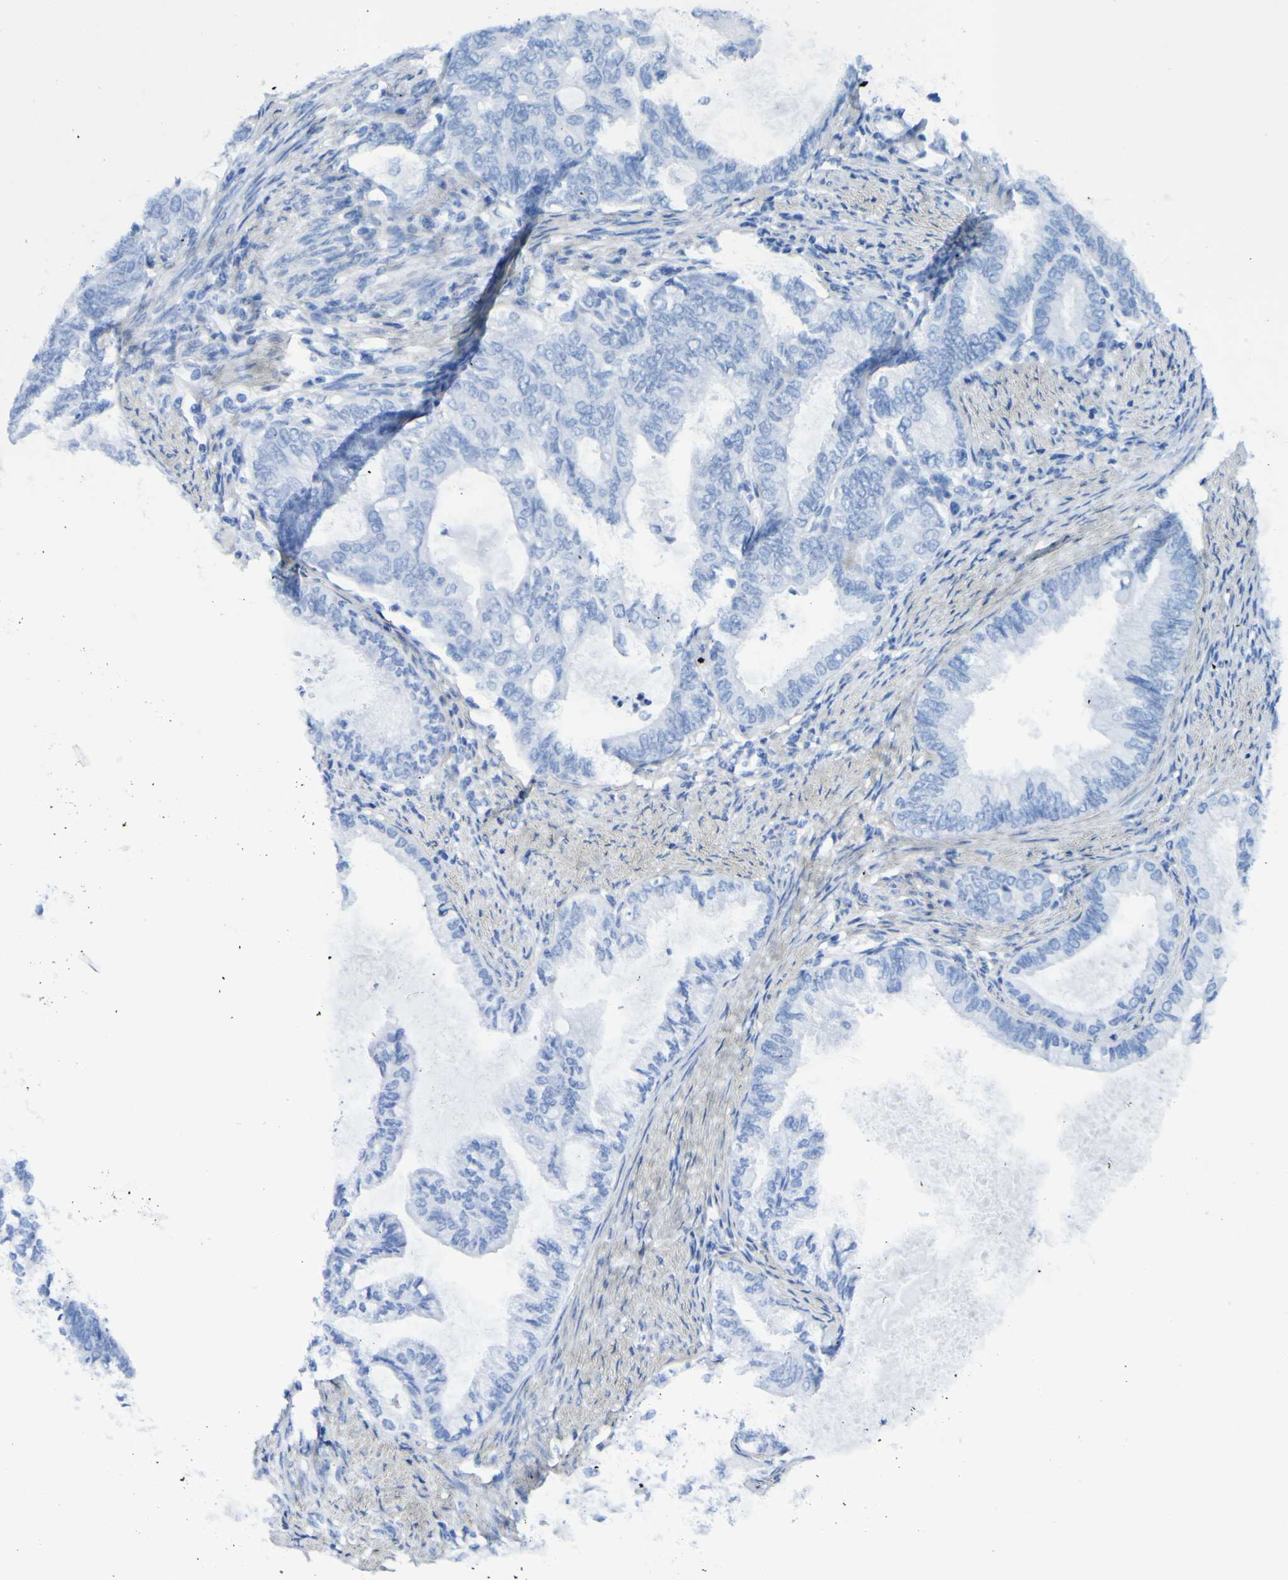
{"staining": {"intensity": "negative", "quantity": "none", "location": "none"}, "tissue": "endometrial cancer", "cell_type": "Tumor cells", "image_type": "cancer", "snomed": [{"axis": "morphology", "description": "Adenocarcinoma, NOS"}, {"axis": "topography", "description": "Endometrium"}], "caption": "Tumor cells show no significant protein positivity in endometrial cancer.", "gene": "DPEP1", "patient": {"sex": "female", "age": 86}}